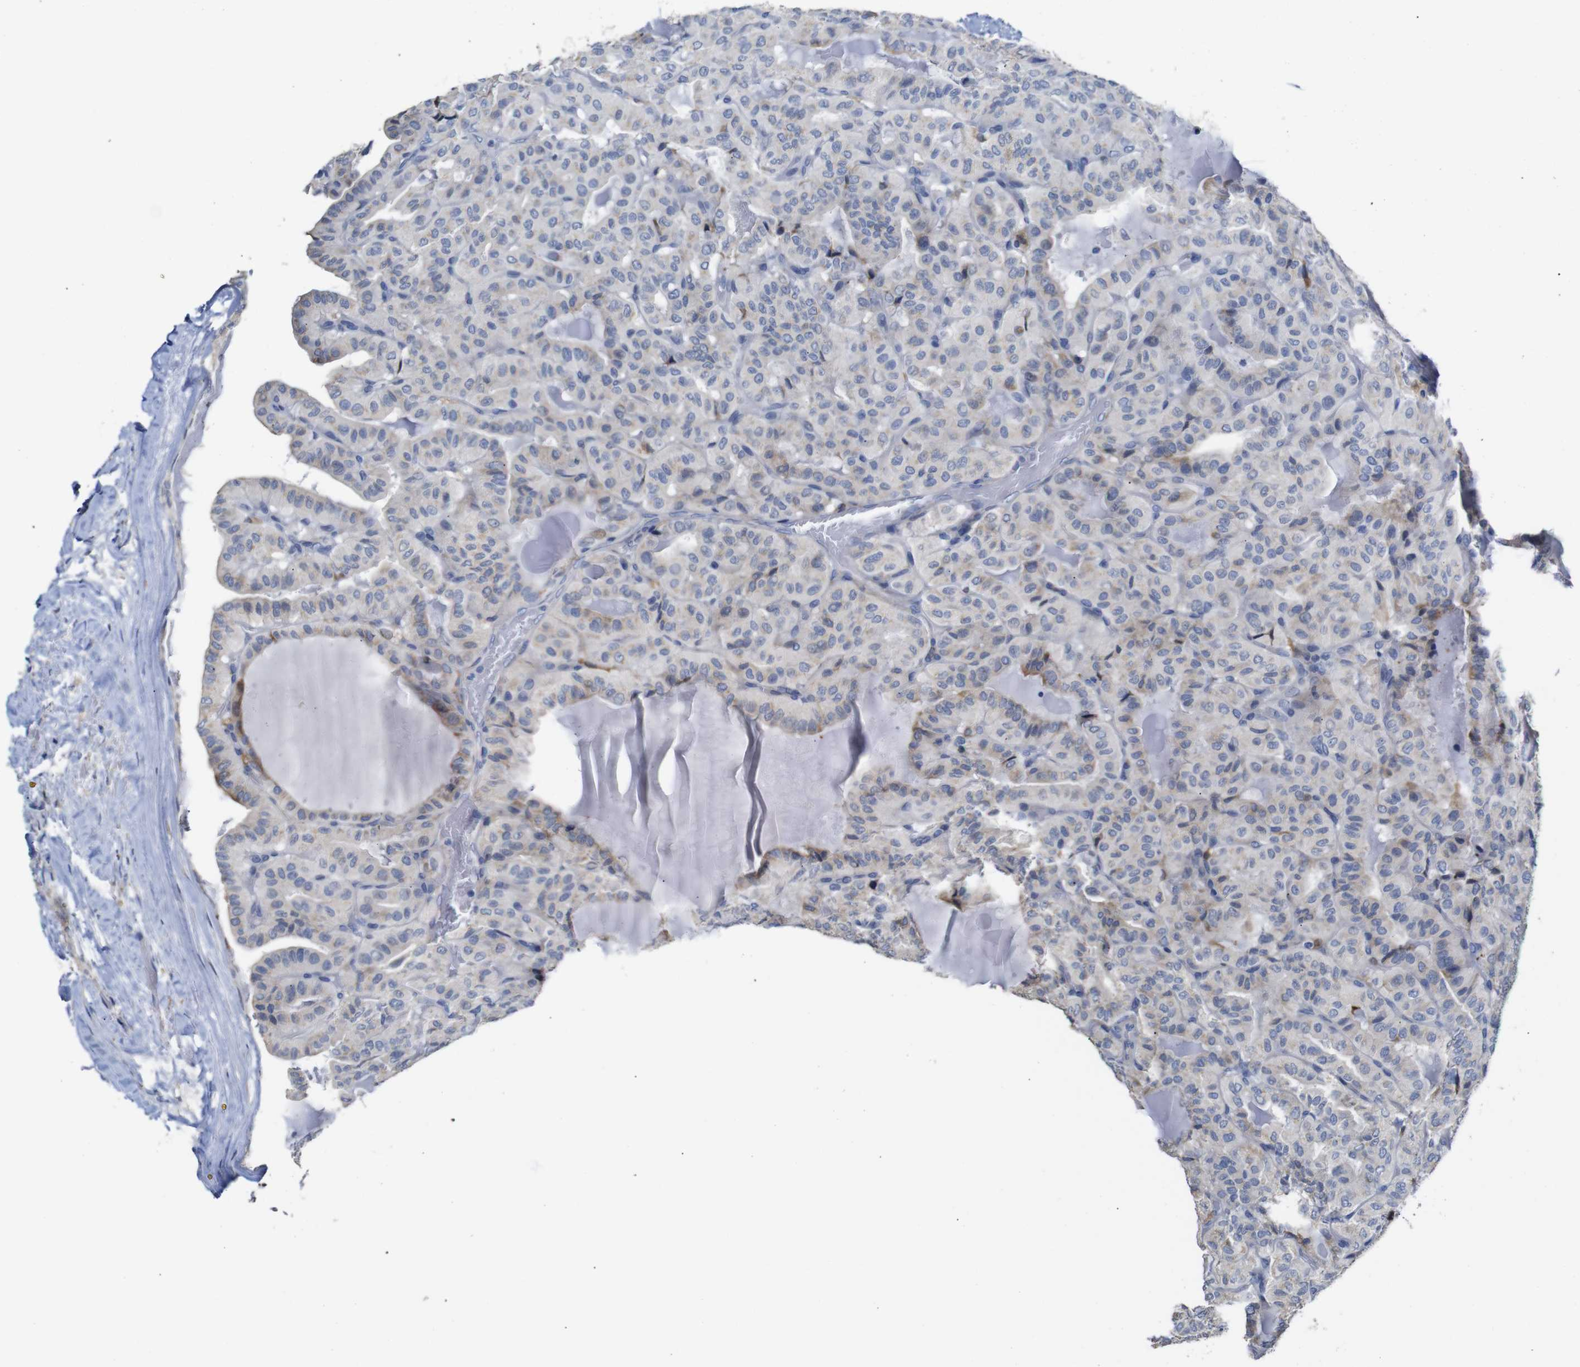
{"staining": {"intensity": "weak", "quantity": "25%-75%", "location": "cytoplasmic/membranous"}, "tissue": "thyroid cancer", "cell_type": "Tumor cells", "image_type": "cancer", "snomed": [{"axis": "morphology", "description": "Papillary adenocarcinoma, NOS"}, {"axis": "topography", "description": "Thyroid gland"}], "caption": "This image exhibits immunohistochemistry staining of thyroid cancer, with low weak cytoplasmic/membranous positivity in approximately 25%-75% of tumor cells.", "gene": "TCEAL9", "patient": {"sex": "male", "age": 77}}